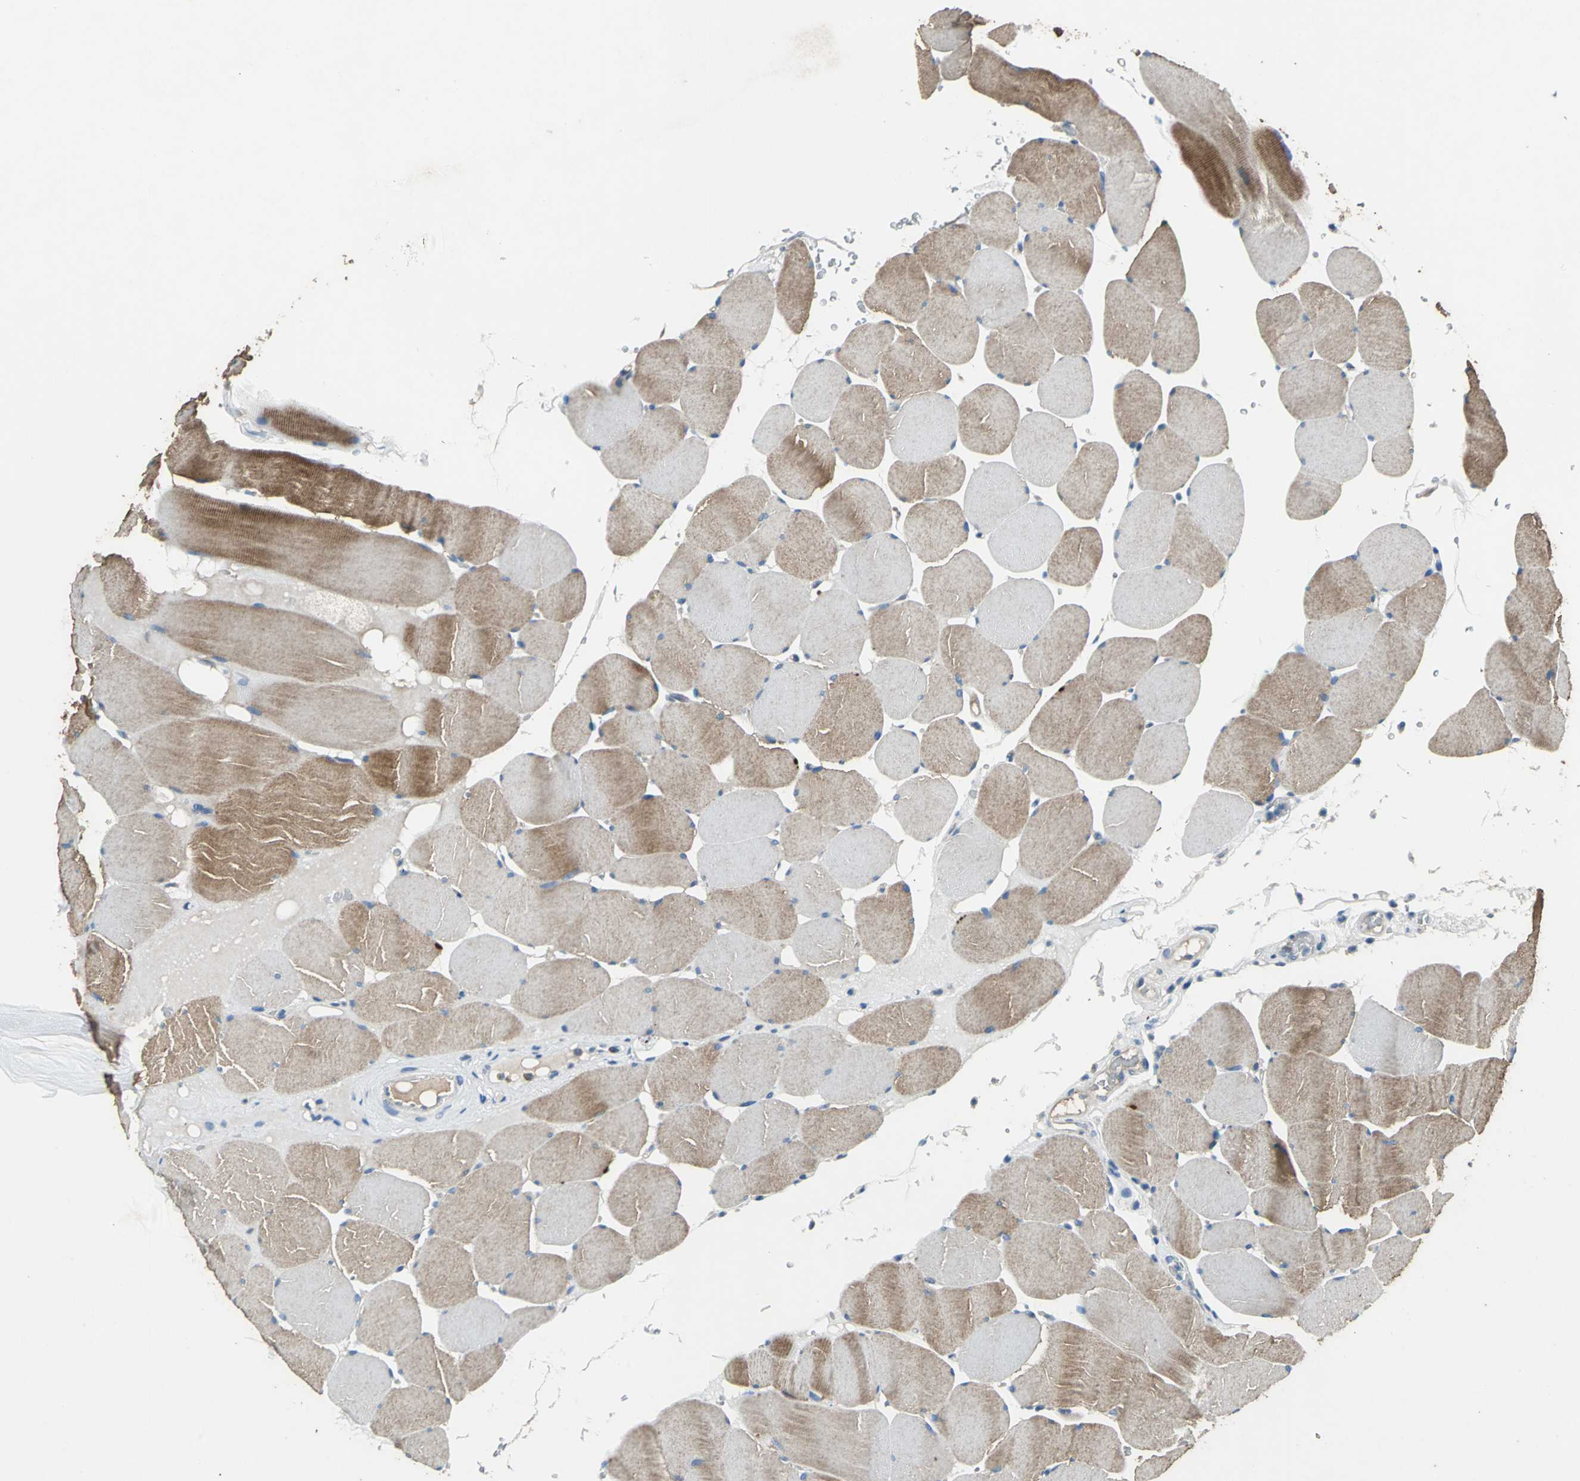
{"staining": {"intensity": "moderate", "quantity": "25%-75%", "location": "cytoplasmic/membranous"}, "tissue": "skeletal muscle", "cell_type": "Myocytes", "image_type": "normal", "snomed": [{"axis": "morphology", "description": "Normal tissue, NOS"}, {"axis": "topography", "description": "Skeletal muscle"}], "caption": "Protein staining demonstrates moderate cytoplasmic/membranous expression in approximately 25%-75% of myocytes in benign skeletal muscle.", "gene": "HEPH", "patient": {"sex": "male", "age": 62}}